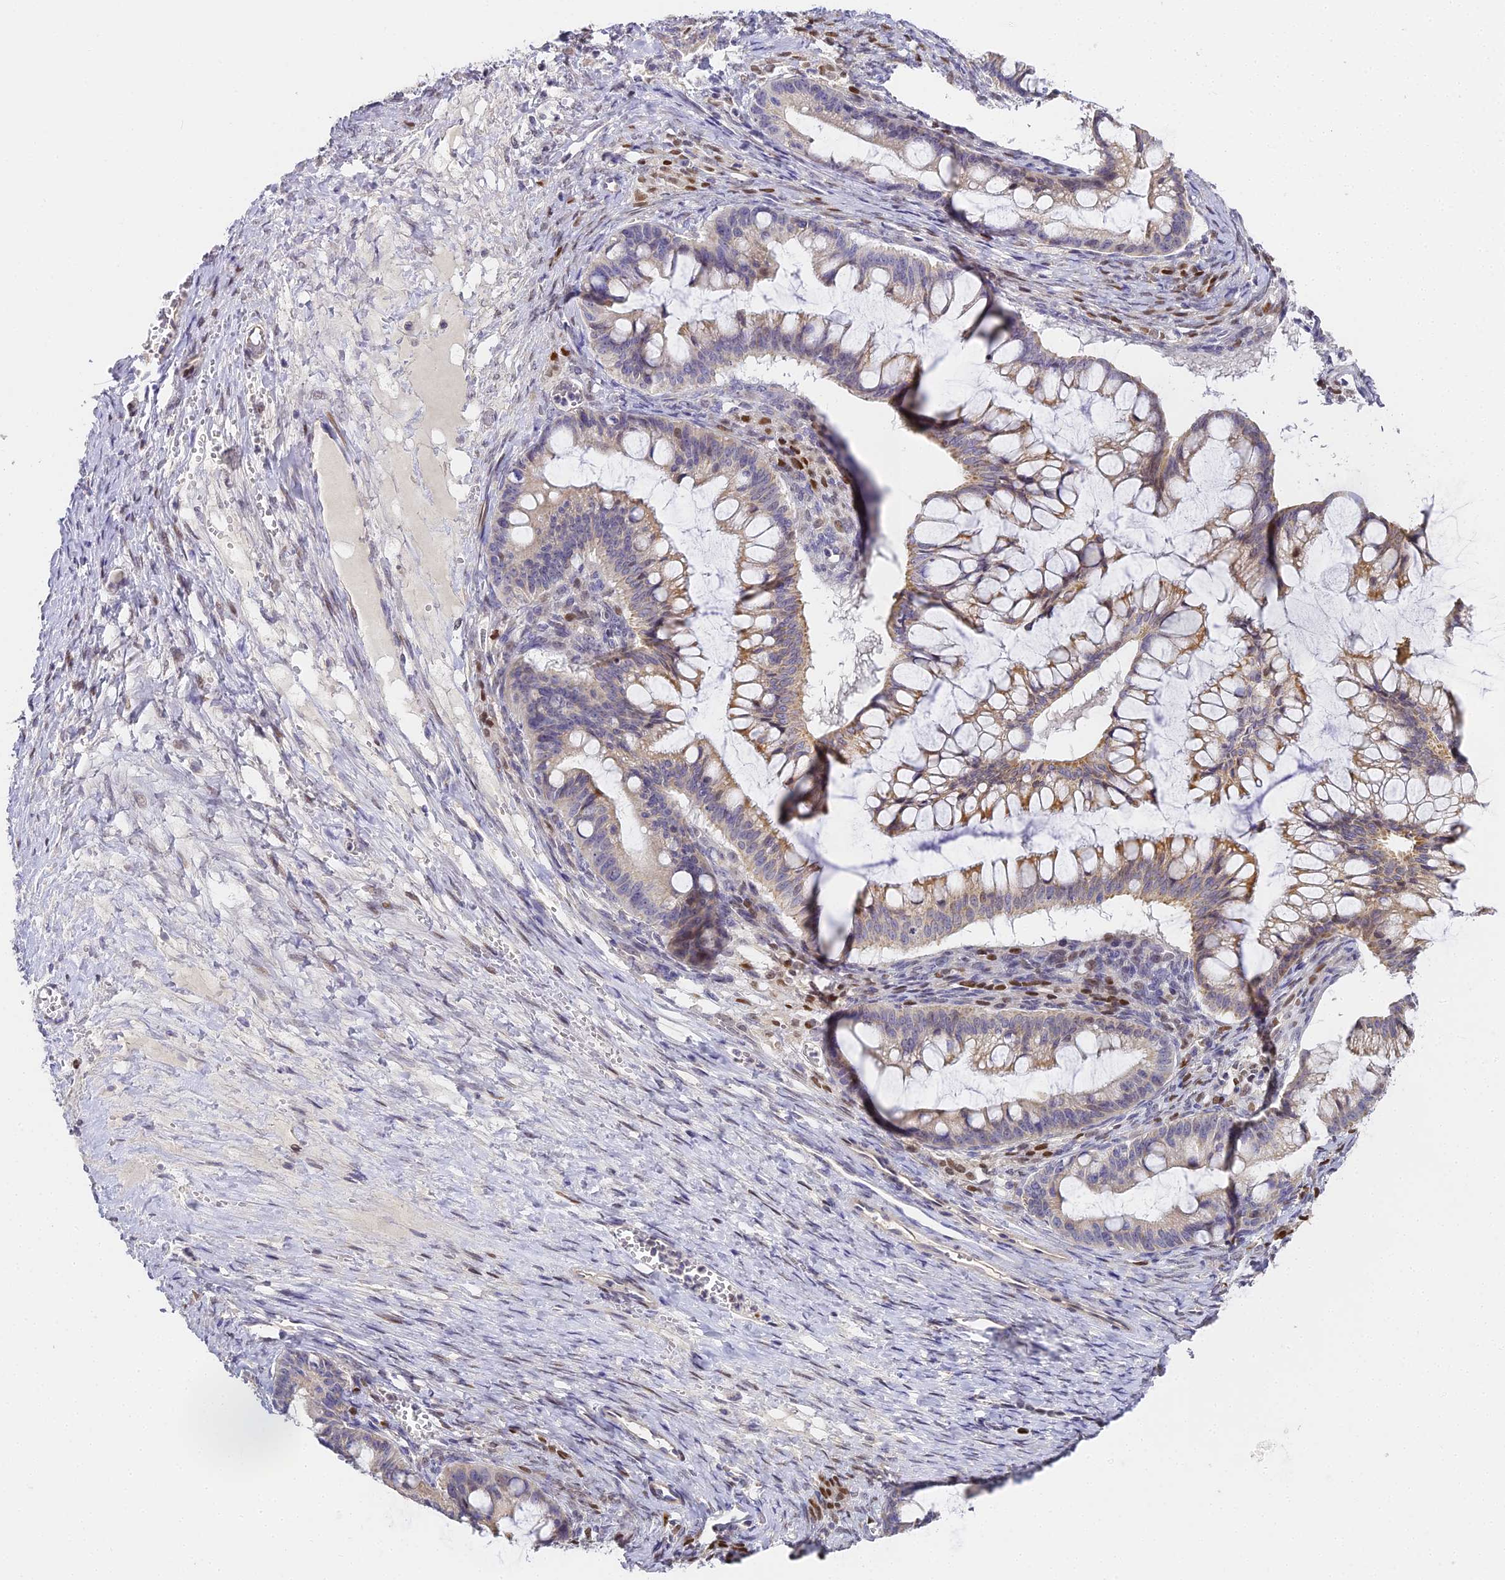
{"staining": {"intensity": "moderate", "quantity": "25%-75%", "location": "cytoplasmic/membranous"}, "tissue": "ovarian cancer", "cell_type": "Tumor cells", "image_type": "cancer", "snomed": [{"axis": "morphology", "description": "Cystadenocarcinoma, mucinous, NOS"}, {"axis": "topography", "description": "Ovary"}], "caption": "A brown stain labels moderate cytoplasmic/membranous staining of a protein in human mucinous cystadenocarcinoma (ovarian) tumor cells.", "gene": "SERP1", "patient": {"sex": "female", "age": 73}}